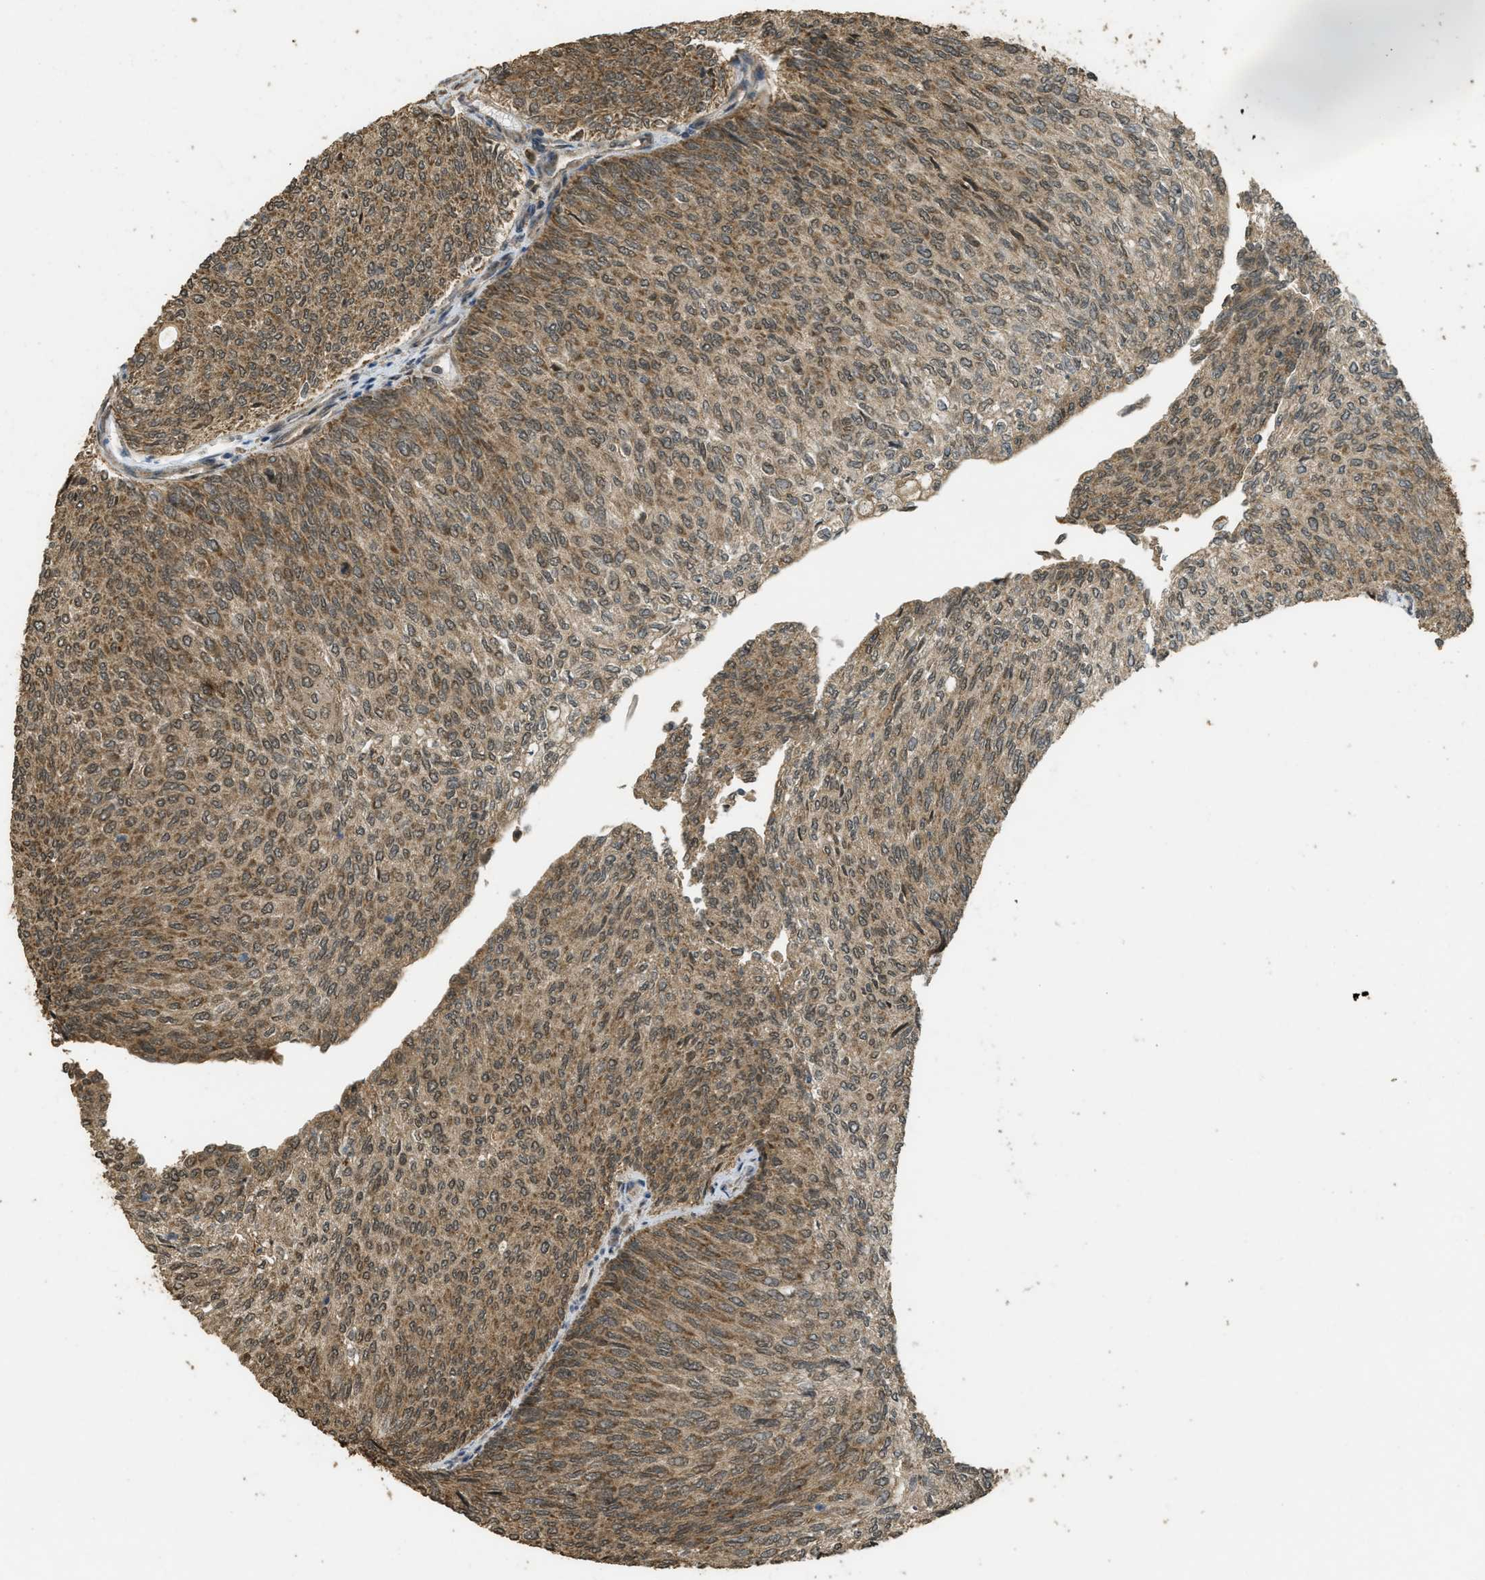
{"staining": {"intensity": "moderate", "quantity": ">75%", "location": "cytoplasmic/membranous"}, "tissue": "urothelial cancer", "cell_type": "Tumor cells", "image_type": "cancer", "snomed": [{"axis": "morphology", "description": "Urothelial carcinoma, Low grade"}, {"axis": "topography", "description": "Urinary bladder"}], "caption": "The micrograph shows a brown stain indicating the presence of a protein in the cytoplasmic/membranous of tumor cells in low-grade urothelial carcinoma.", "gene": "CTPS1", "patient": {"sex": "female", "age": 79}}